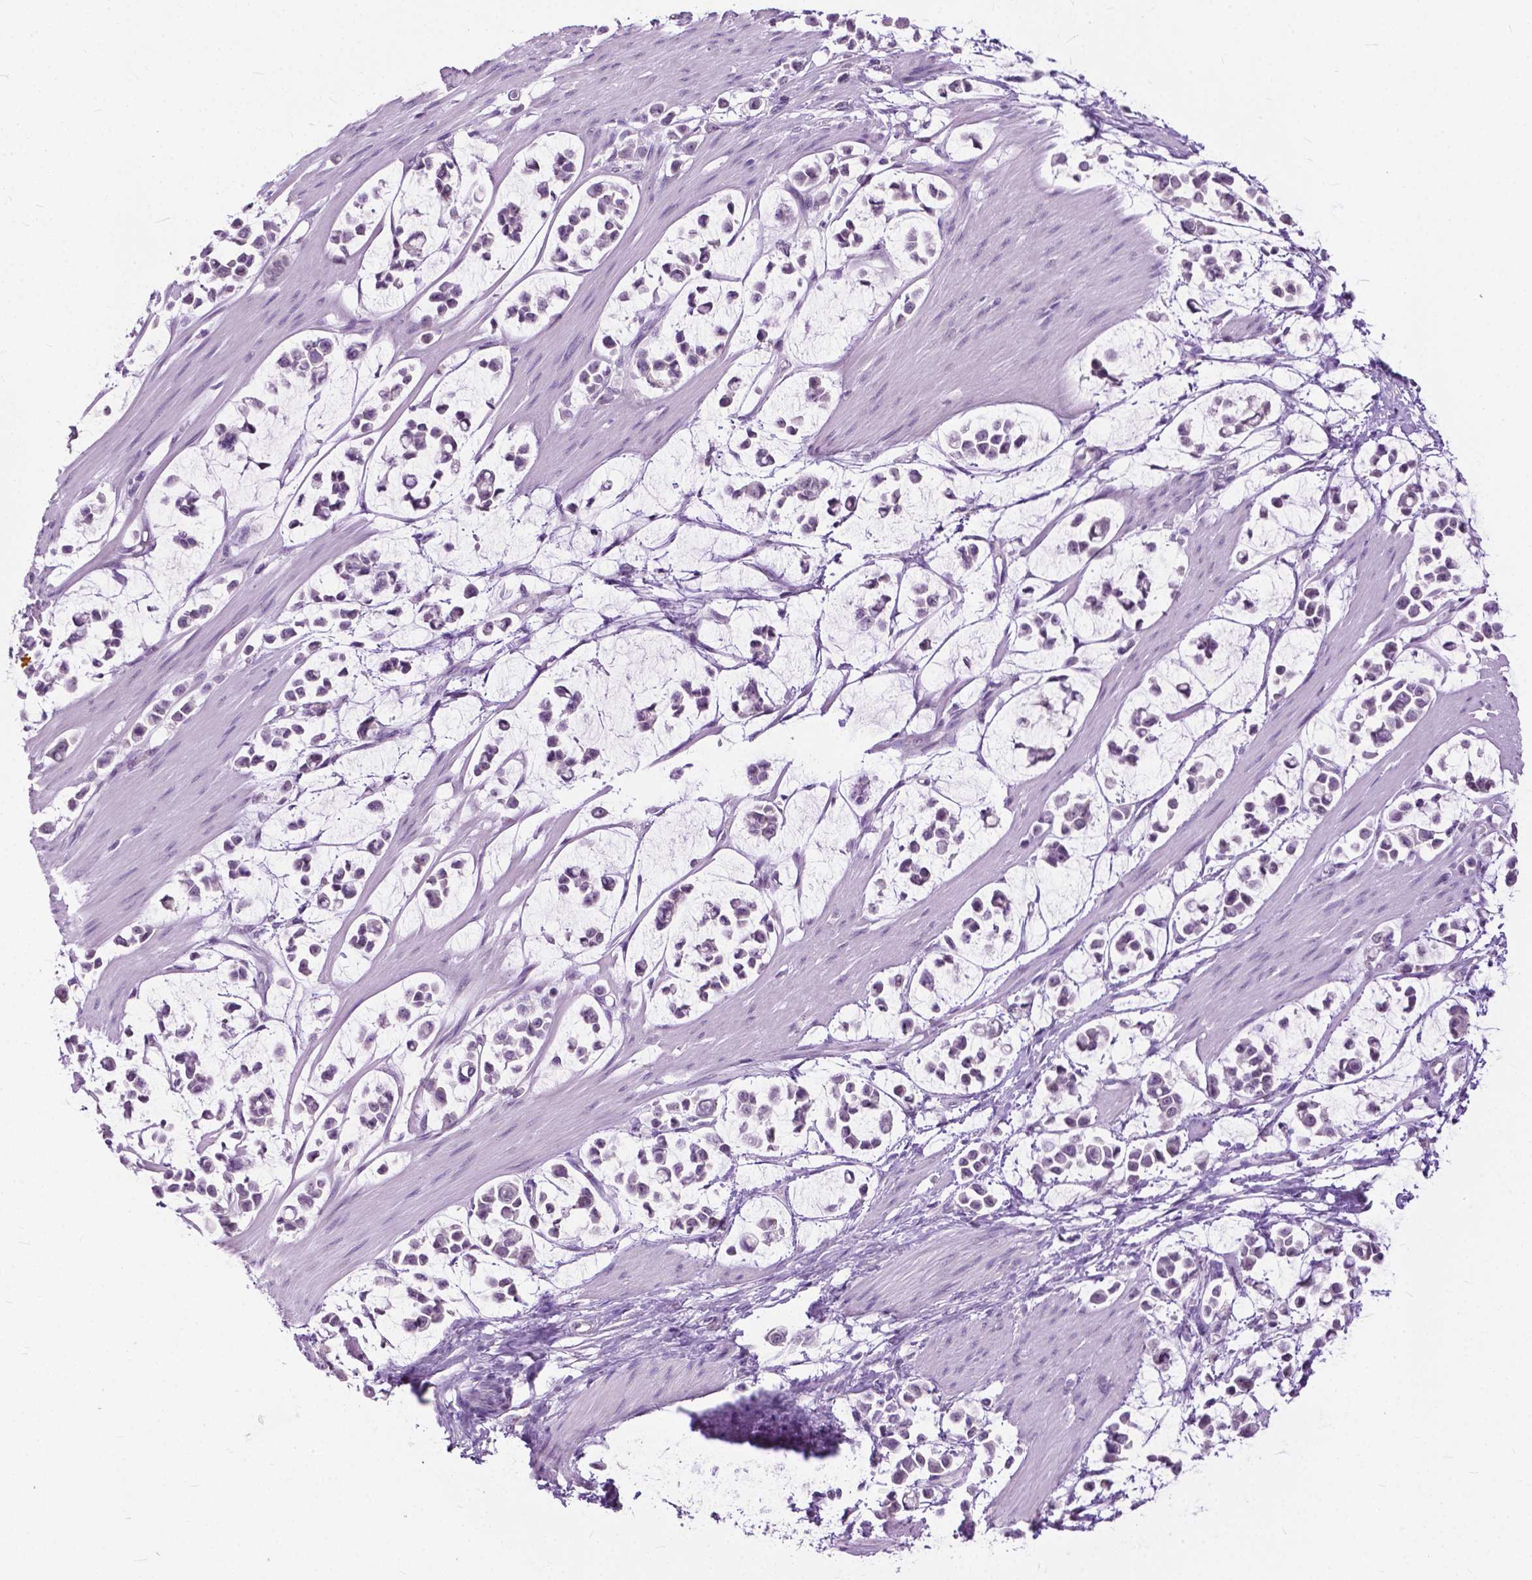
{"staining": {"intensity": "negative", "quantity": "none", "location": "none"}, "tissue": "stomach cancer", "cell_type": "Tumor cells", "image_type": "cancer", "snomed": [{"axis": "morphology", "description": "Adenocarcinoma, NOS"}, {"axis": "topography", "description": "Stomach"}], "caption": "This is a image of immunohistochemistry (IHC) staining of stomach cancer, which shows no positivity in tumor cells.", "gene": "GPR37L1", "patient": {"sex": "male", "age": 82}}